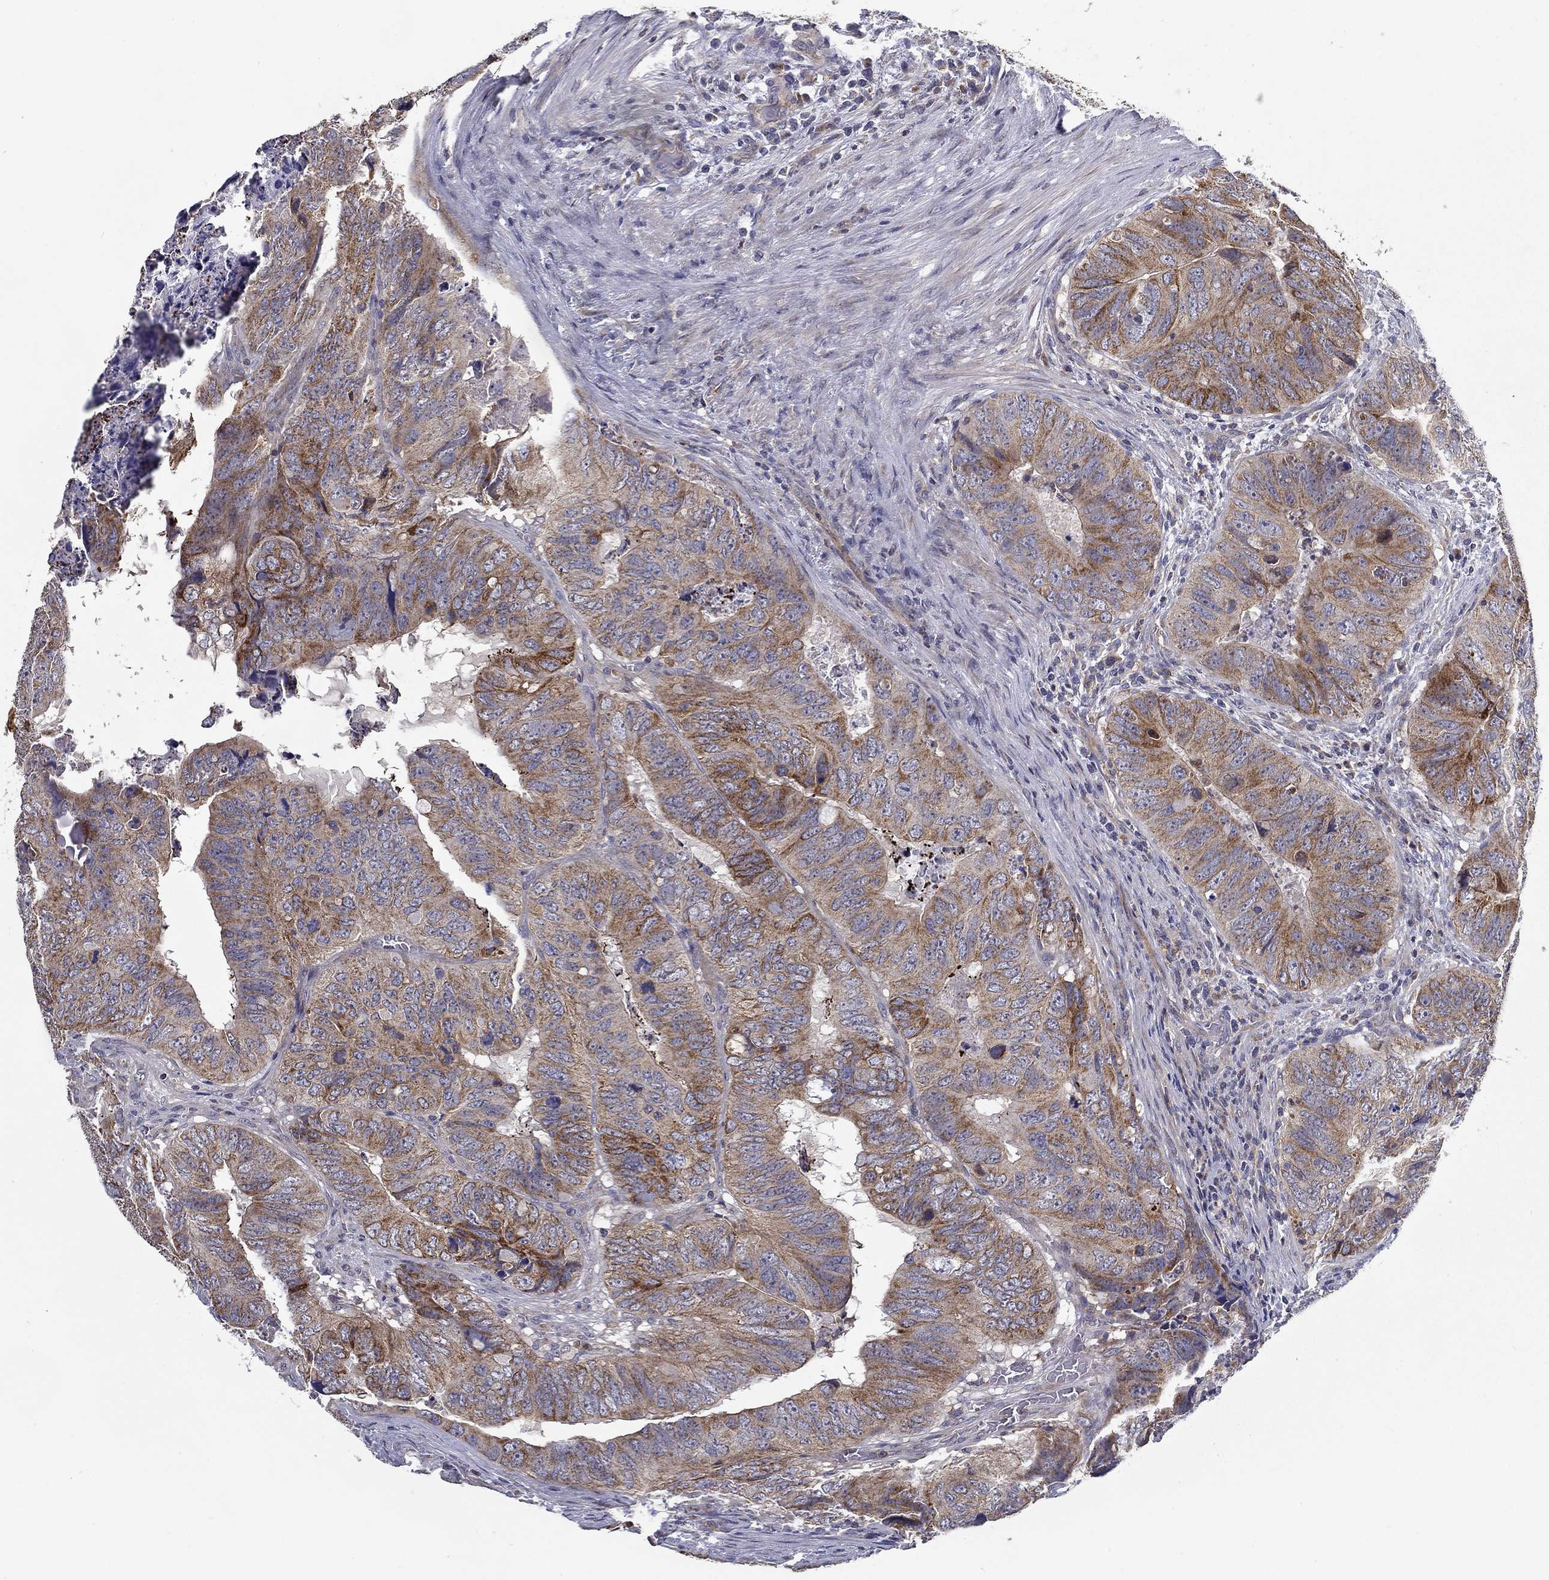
{"staining": {"intensity": "strong", "quantity": "<25%", "location": "cytoplasmic/membranous"}, "tissue": "colorectal cancer", "cell_type": "Tumor cells", "image_type": "cancer", "snomed": [{"axis": "morphology", "description": "Adenocarcinoma, NOS"}, {"axis": "topography", "description": "Colon"}], "caption": "Immunohistochemical staining of adenocarcinoma (colorectal) exhibits strong cytoplasmic/membranous protein staining in about <25% of tumor cells.", "gene": "ALDH4A1", "patient": {"sex": "male", "age": 79}}